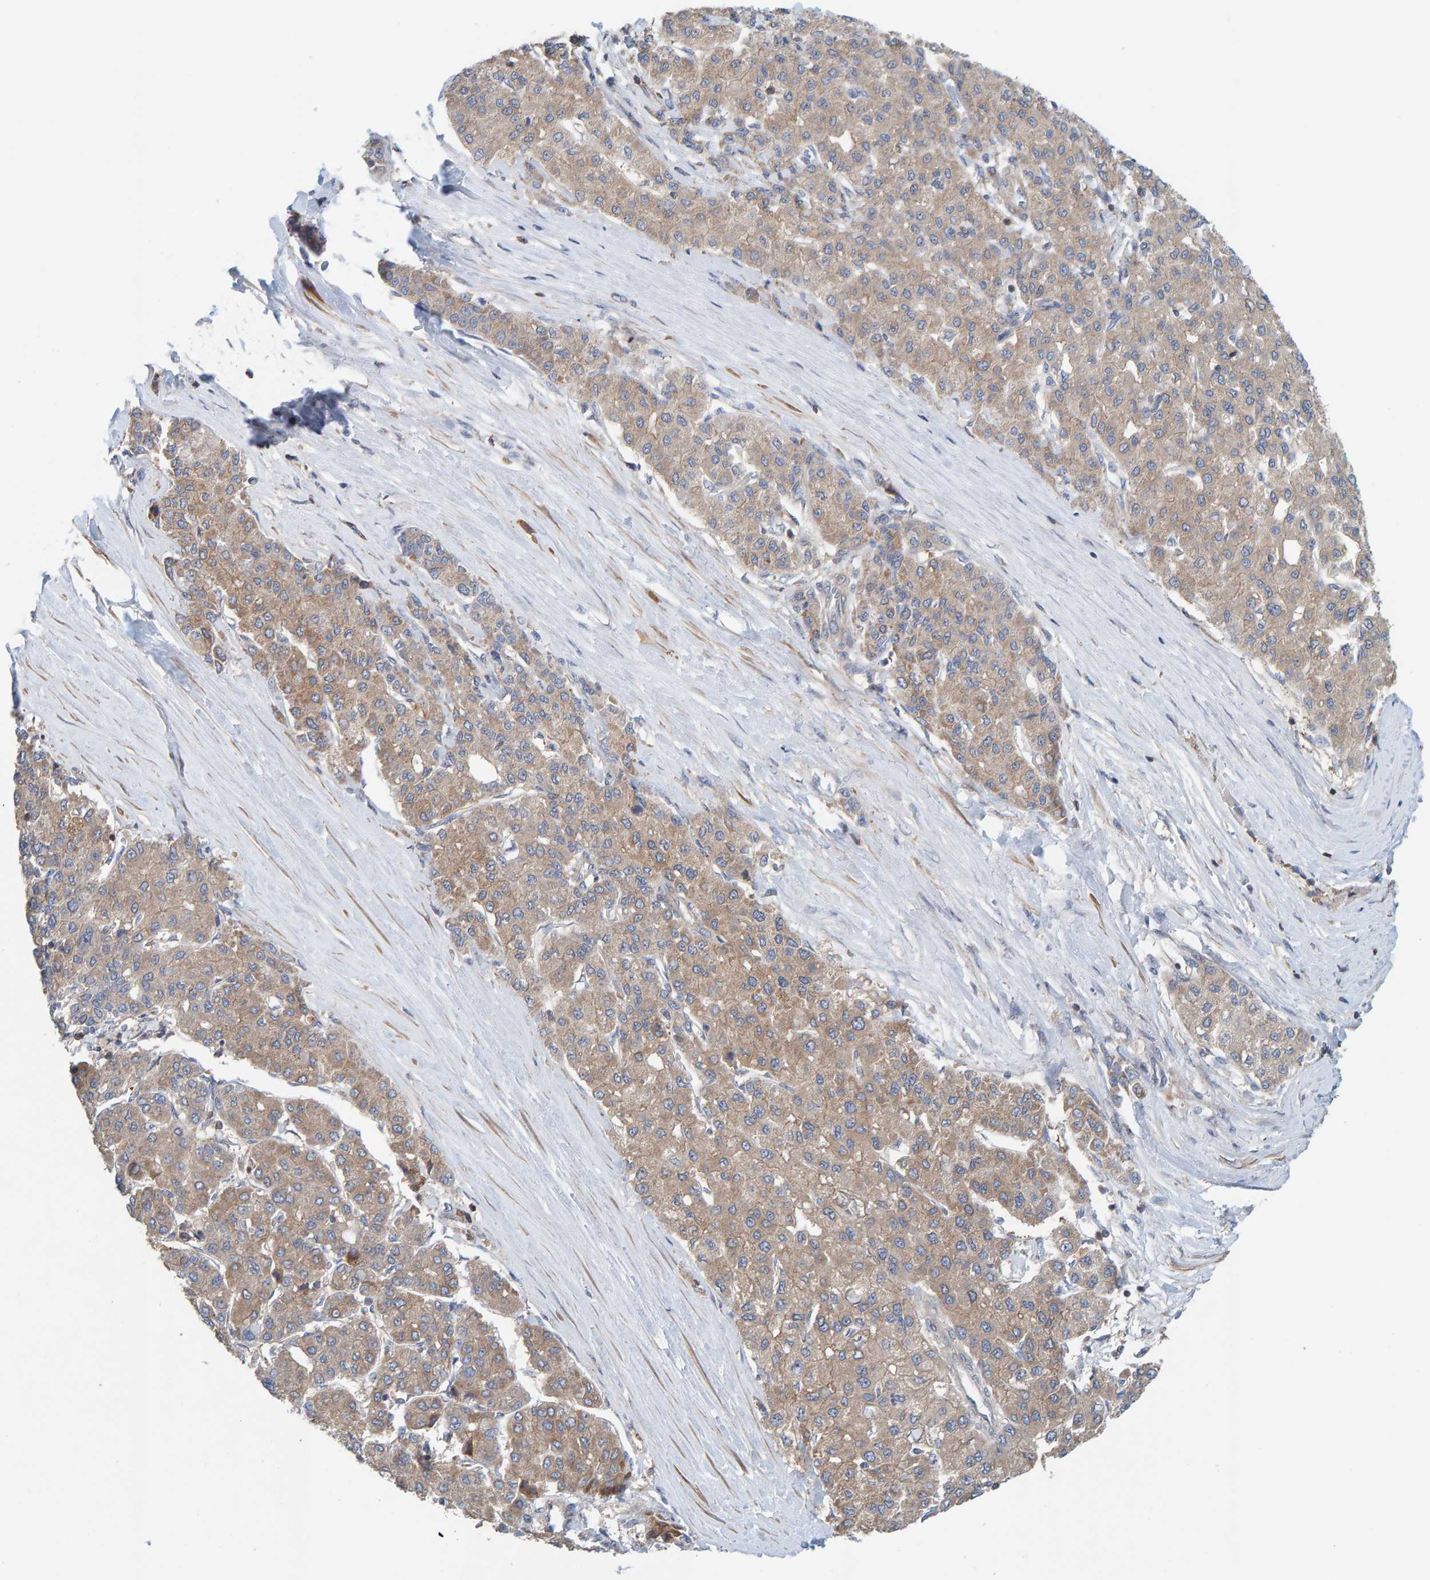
{"staining": {"intensity": "moderate", "quantity": ">75%", "location": "cytoplasmic/membranous"}, "tissue": "liver cancer", "cell_type": "Tumor cells", "image_type": "cancer", "snomed": [{"axis": "morphology", "description": "Carcinoma, Hepatocellular, NOS"}, {"axis": "topography", "description": "Liver"}], "caption": "Hepatocellular carcinoma (liver) stained for a protein shows moderate cytoplasmic/membranous positivity in tumor cells.", "gene": "UBAP1", "patient": {"sex": "male", "age": 65}}